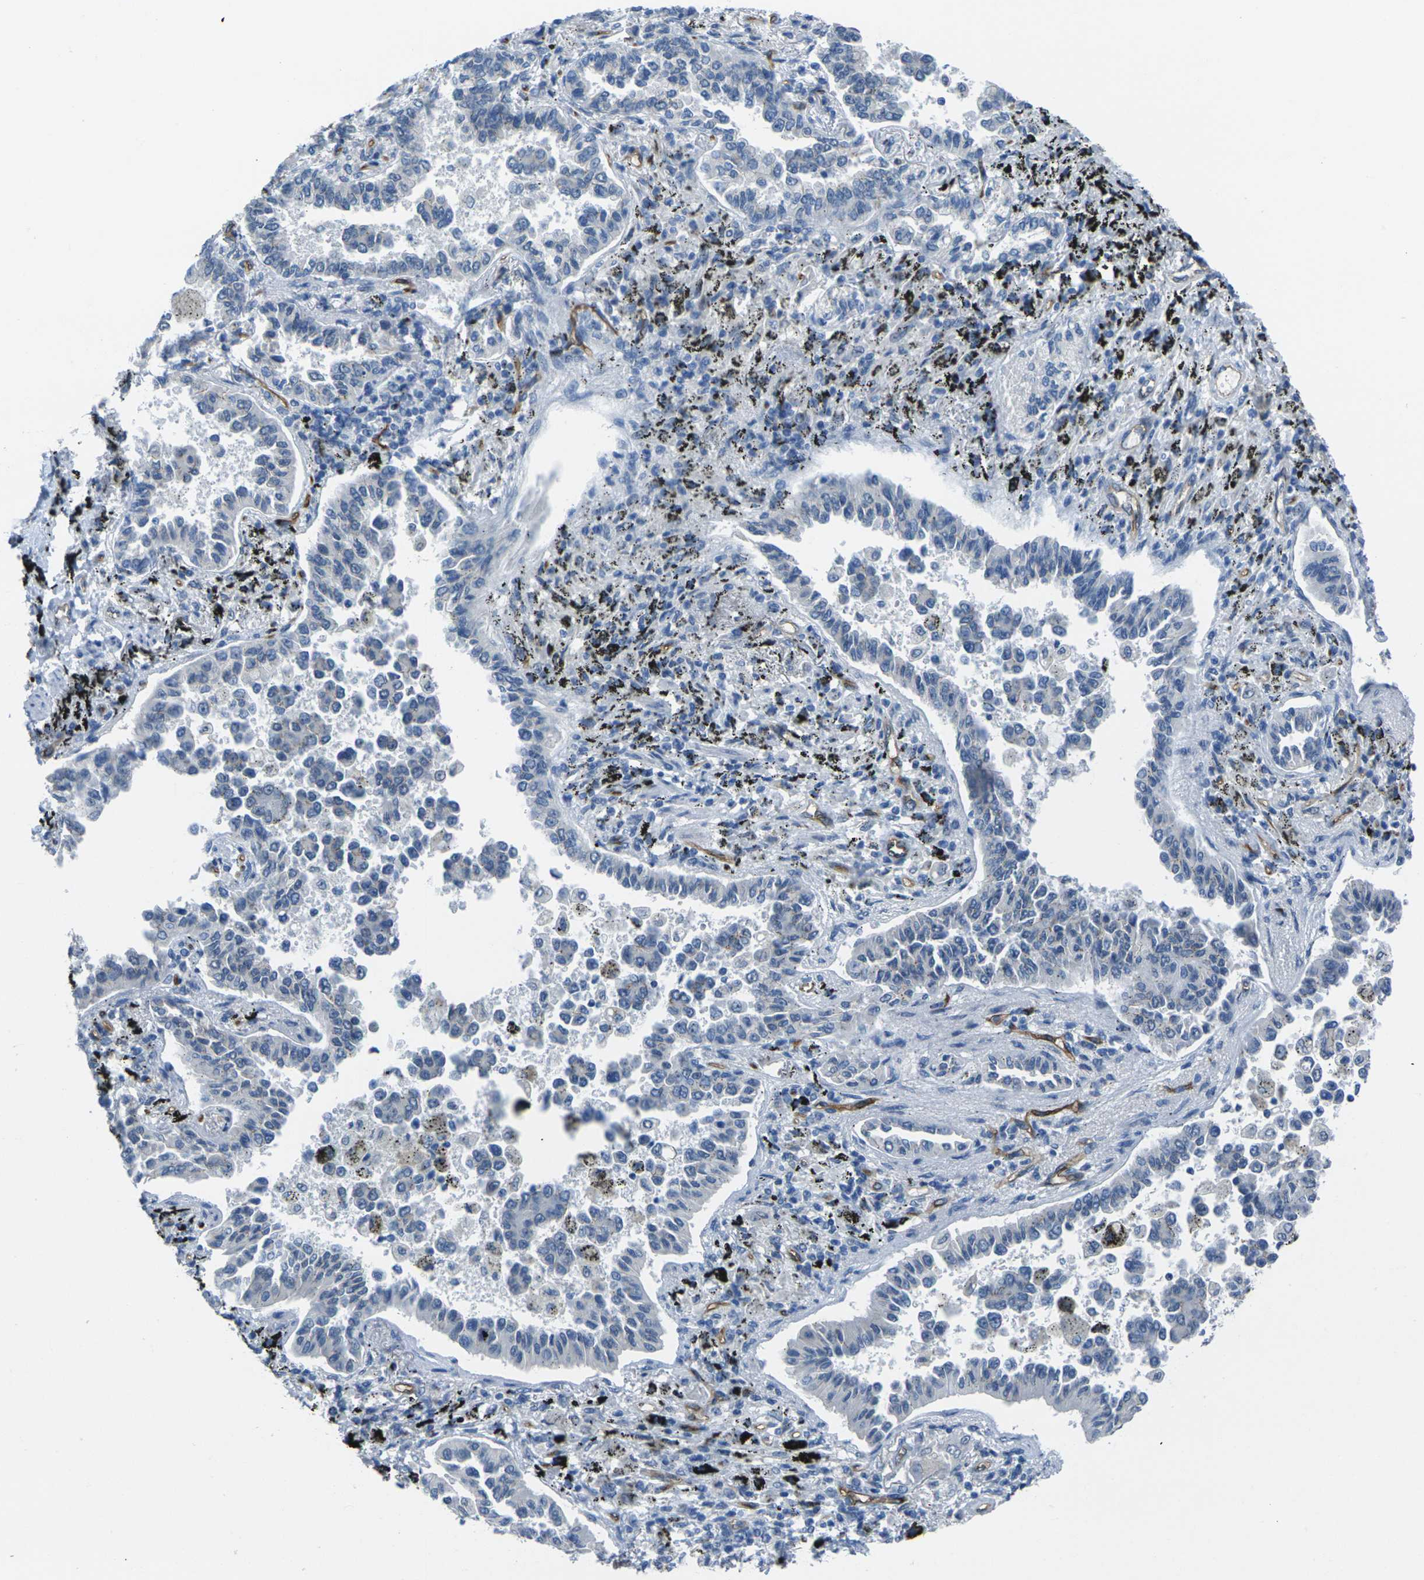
{"staining": {"intensity": "negative", "quantity": "none", "location": "none"}, "tissue": "lung cancer", "cell_type": "Tumor cells", "image_type": "cancer", "snomed": [{"axis": "morphology", "description": "Normal tissue, NOS"}, {"axis": "morphology", "description": "Adenocarcinoma, NOS"}, {"axis": "topography", "description": "Lung"}], "caption": "Tumor cells are negative for brown protein staining in lung cancer (adenocarcinoma).", "gene": "HSPA12B", "patient": {"sex": "male", "age": 59}}